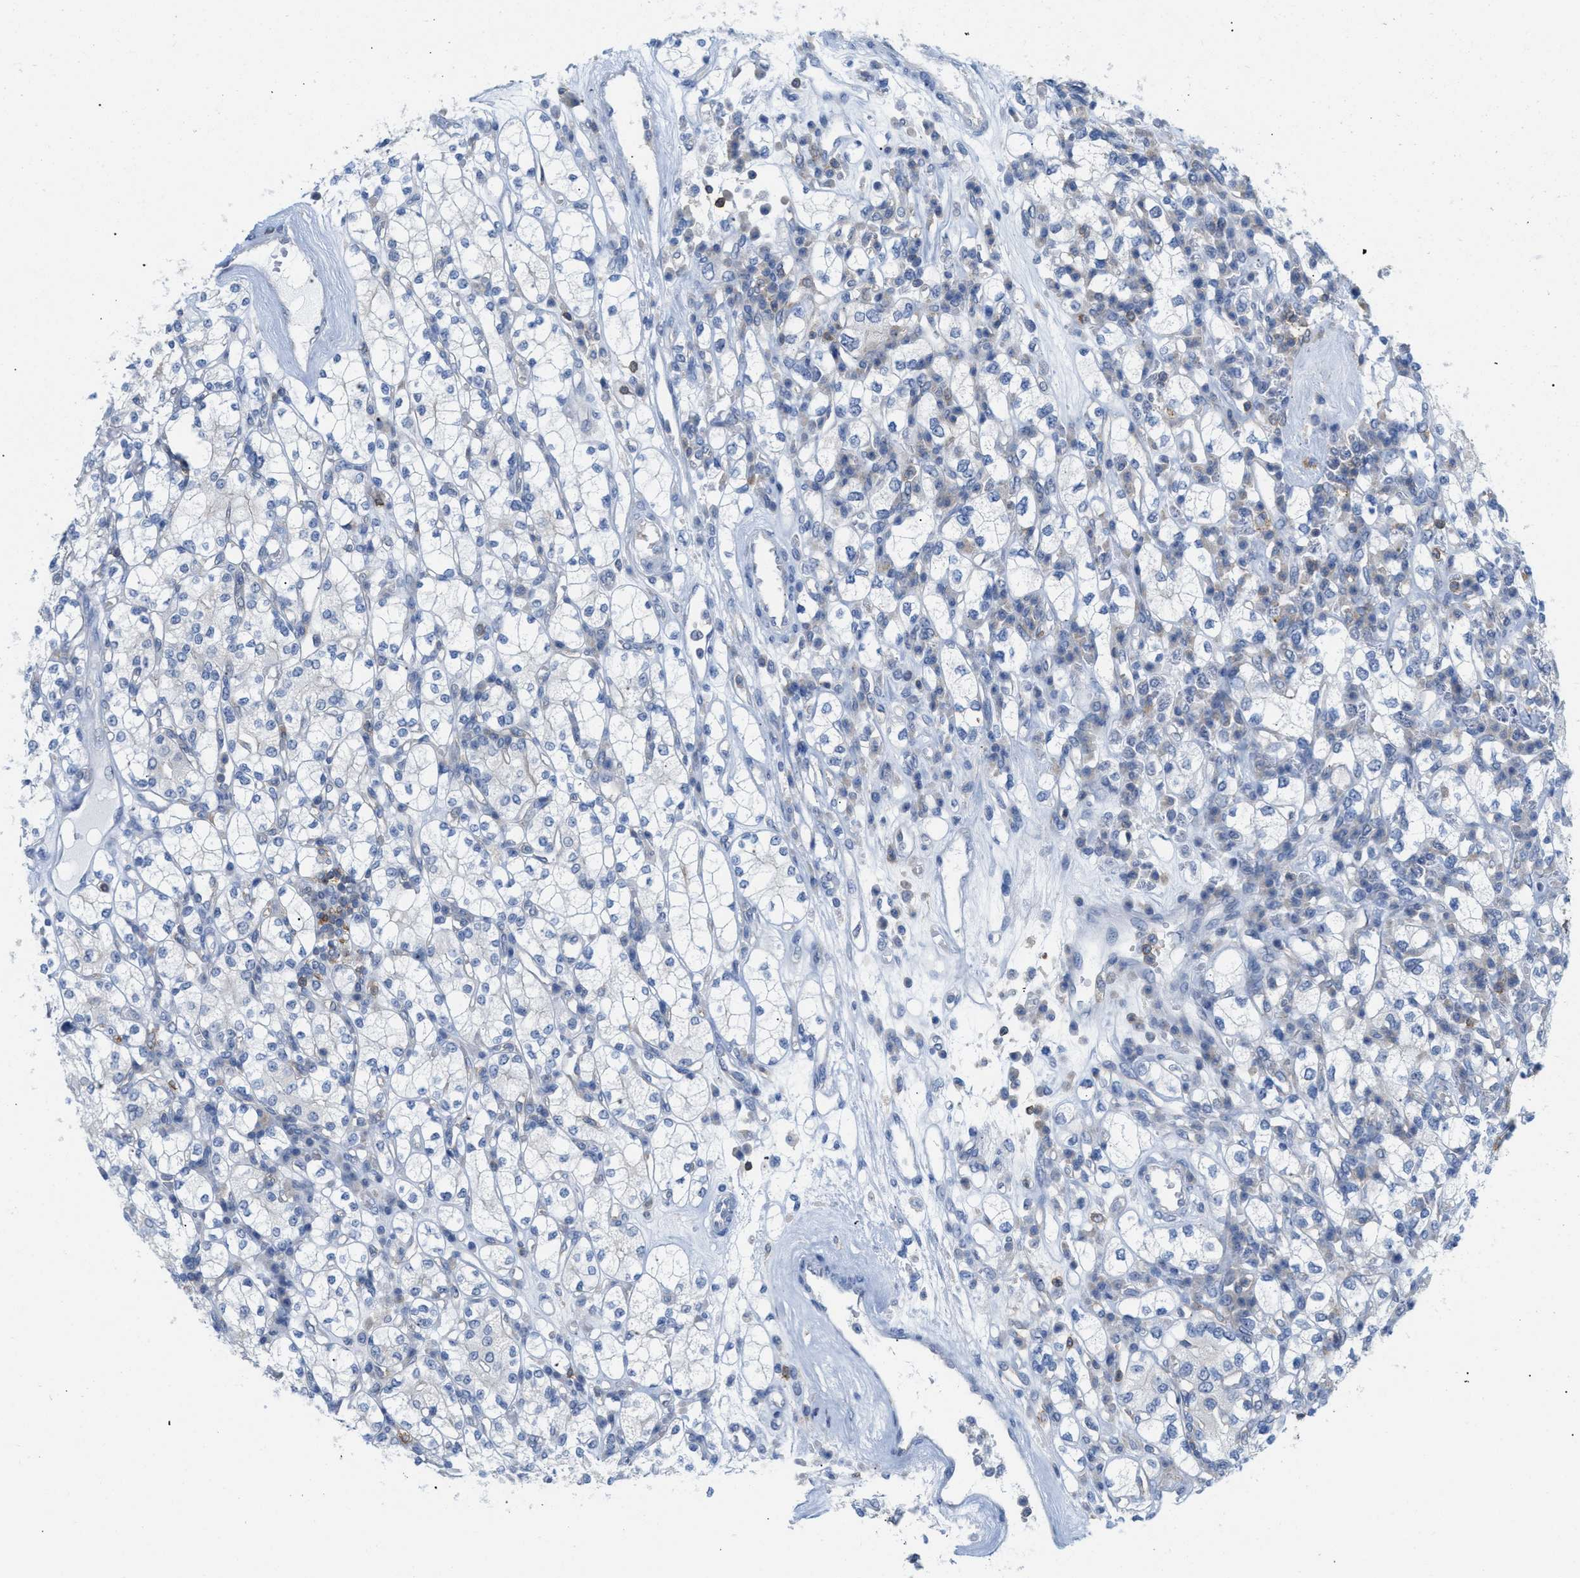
{"staining": {"intensity": "negative", "quantity": "none", "location": "none"}, "tissue": "renal cancer", "cell_type": "Tumor cells", "image_type": "cancer", "snomed": [{"axis": "morphology", "description": "Adenocarcinoma, NOS"}, {"axis": "topography", "description": "Kidney"}], "caption": "Protein analysis of renal cancer shows no significant expression in tumor cells. (DAB immunohistochemistry (IHC) with hematoxylin counter stain).", "gene": "IL16", "patient": {"sex": "male", "age": 77}}